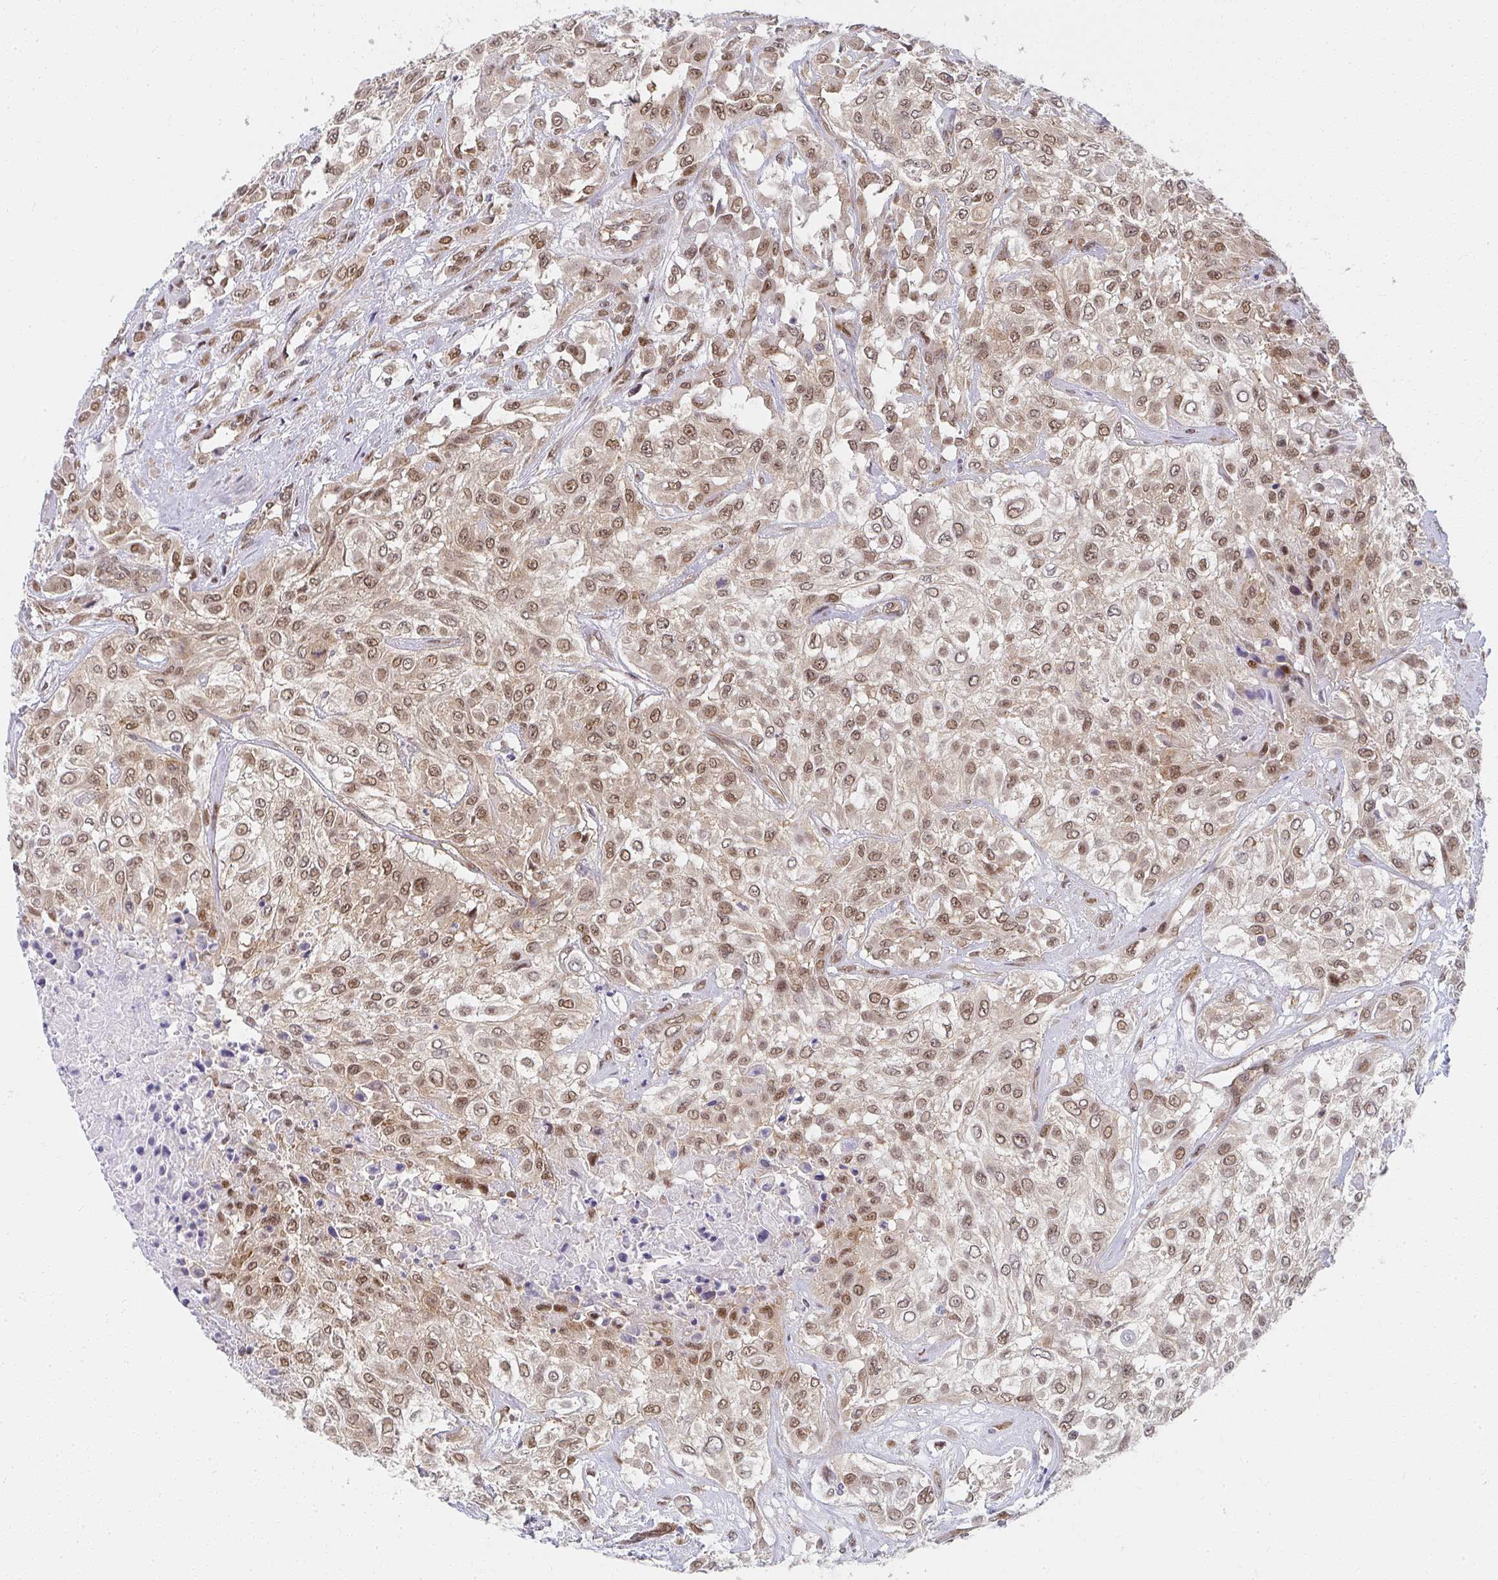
{"staining": {"intensity": "moderate", "quantity": ">75%", "location": "nuclear"}, "tissue": "urothelial cancer", "cell_type": "Tumor cells", "image_type": "cancer", "snomed": [{"axis": "morphology", "description": "Urothelial carcinoma, High grade"}, {"axis": "topography", "description": "Urinary bladder"}], "caption": "Urothelial cancer stained for a protein (brown) shows moderate nuclear positive staining in approximately >75% of tumor cells.", "gene": "SYNCRIP", "patient": {"sex": "male", "age": 57}}